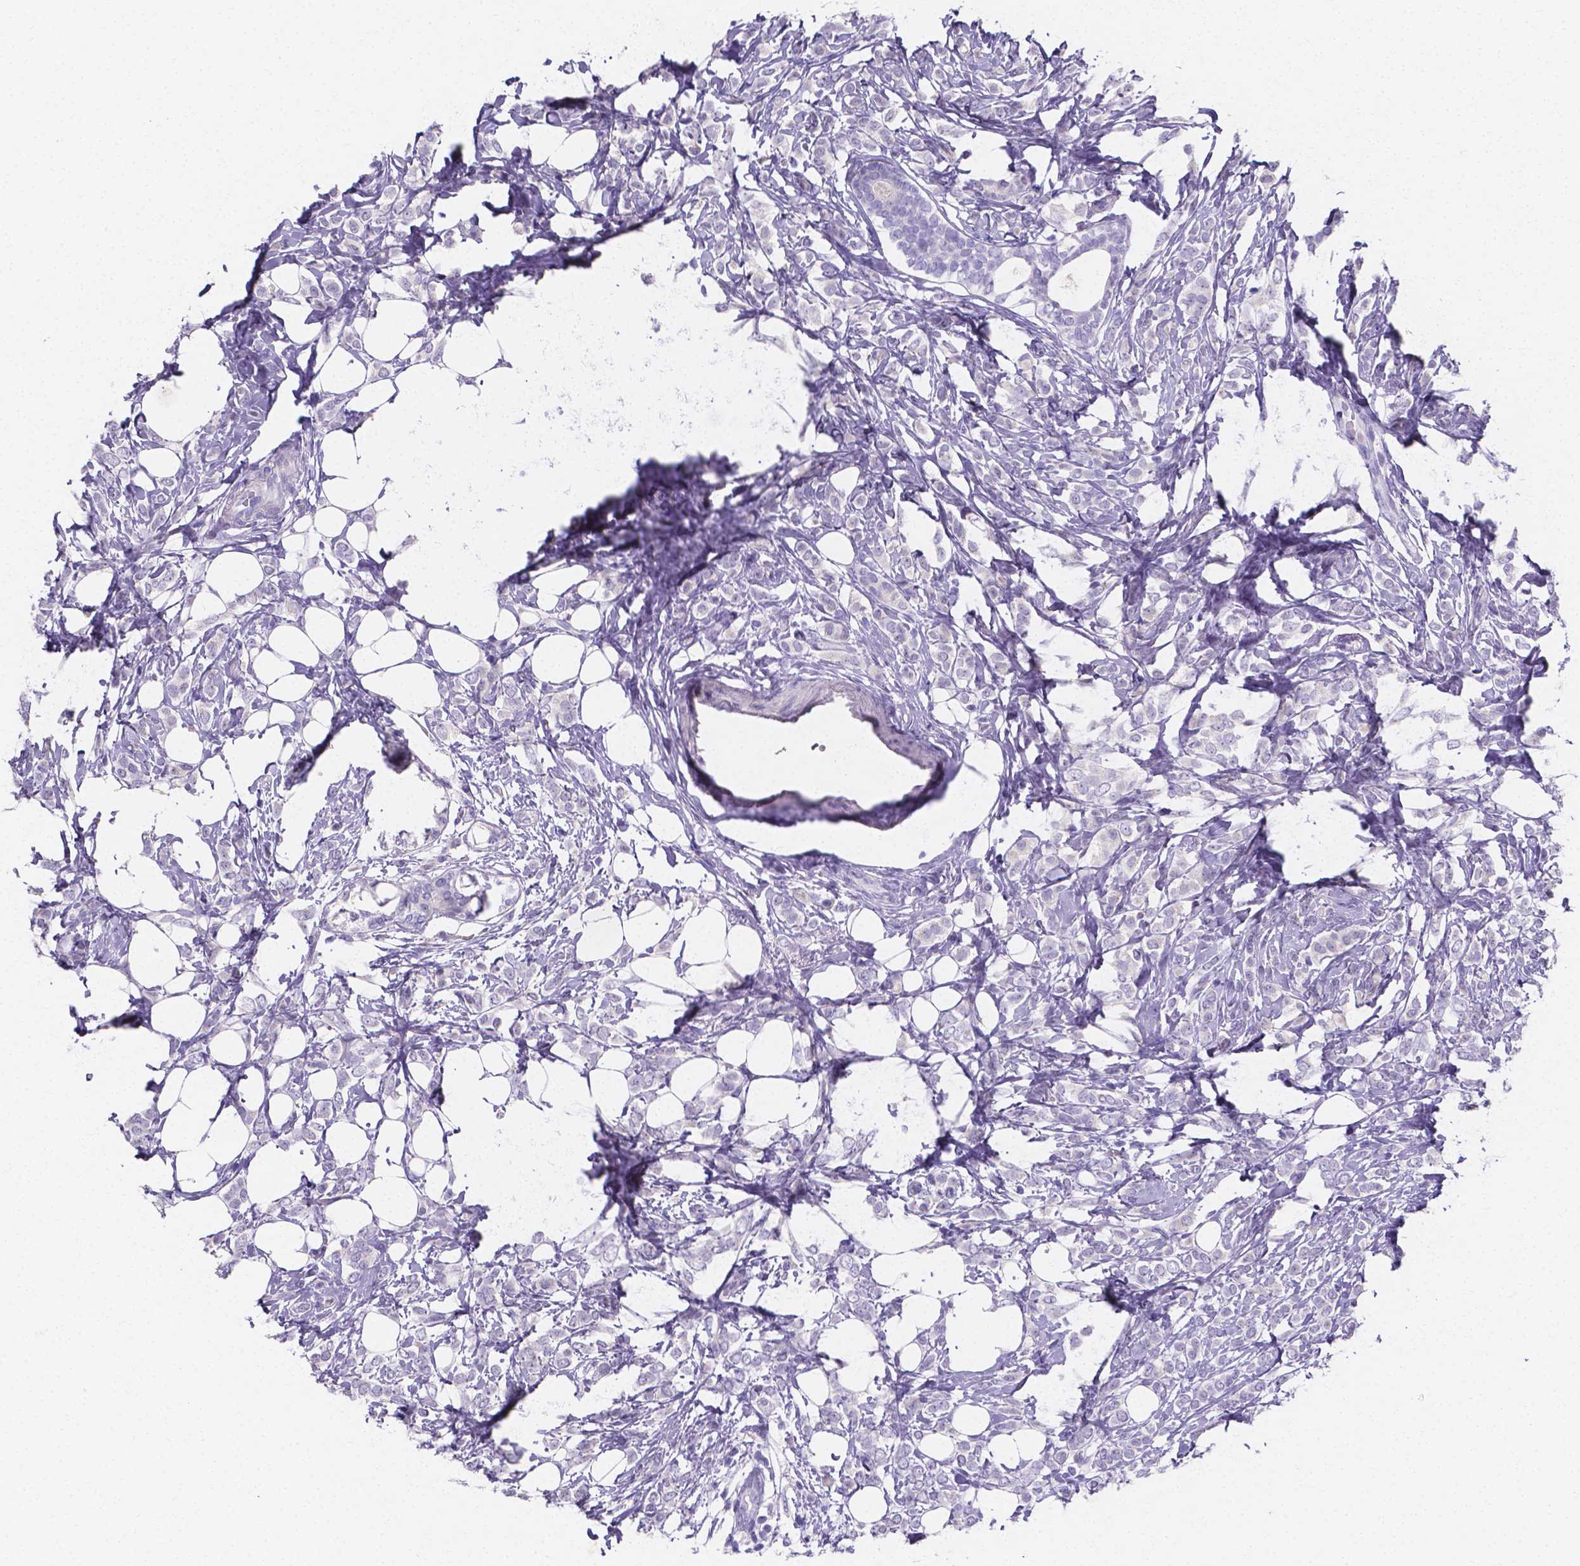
{"staining": {"intensity": "negative", "quantity": "none", "location": "none"}, "tissue": "breast cancer", "cell_type": "Tumor cells", "image_type": "cancer", "snomed": [{"axis": "morphology", "description": "Lobular carcinoma"}, {"axis": "topography", "description": "Breast"}], "caption": "DAB immunohistochemical staining of breast cancer displays no significant staining in tumor cells. Nuclei are stained in blue.", "gene": "PLXNA4", "patient": {"sex": "female", "age": 49}}